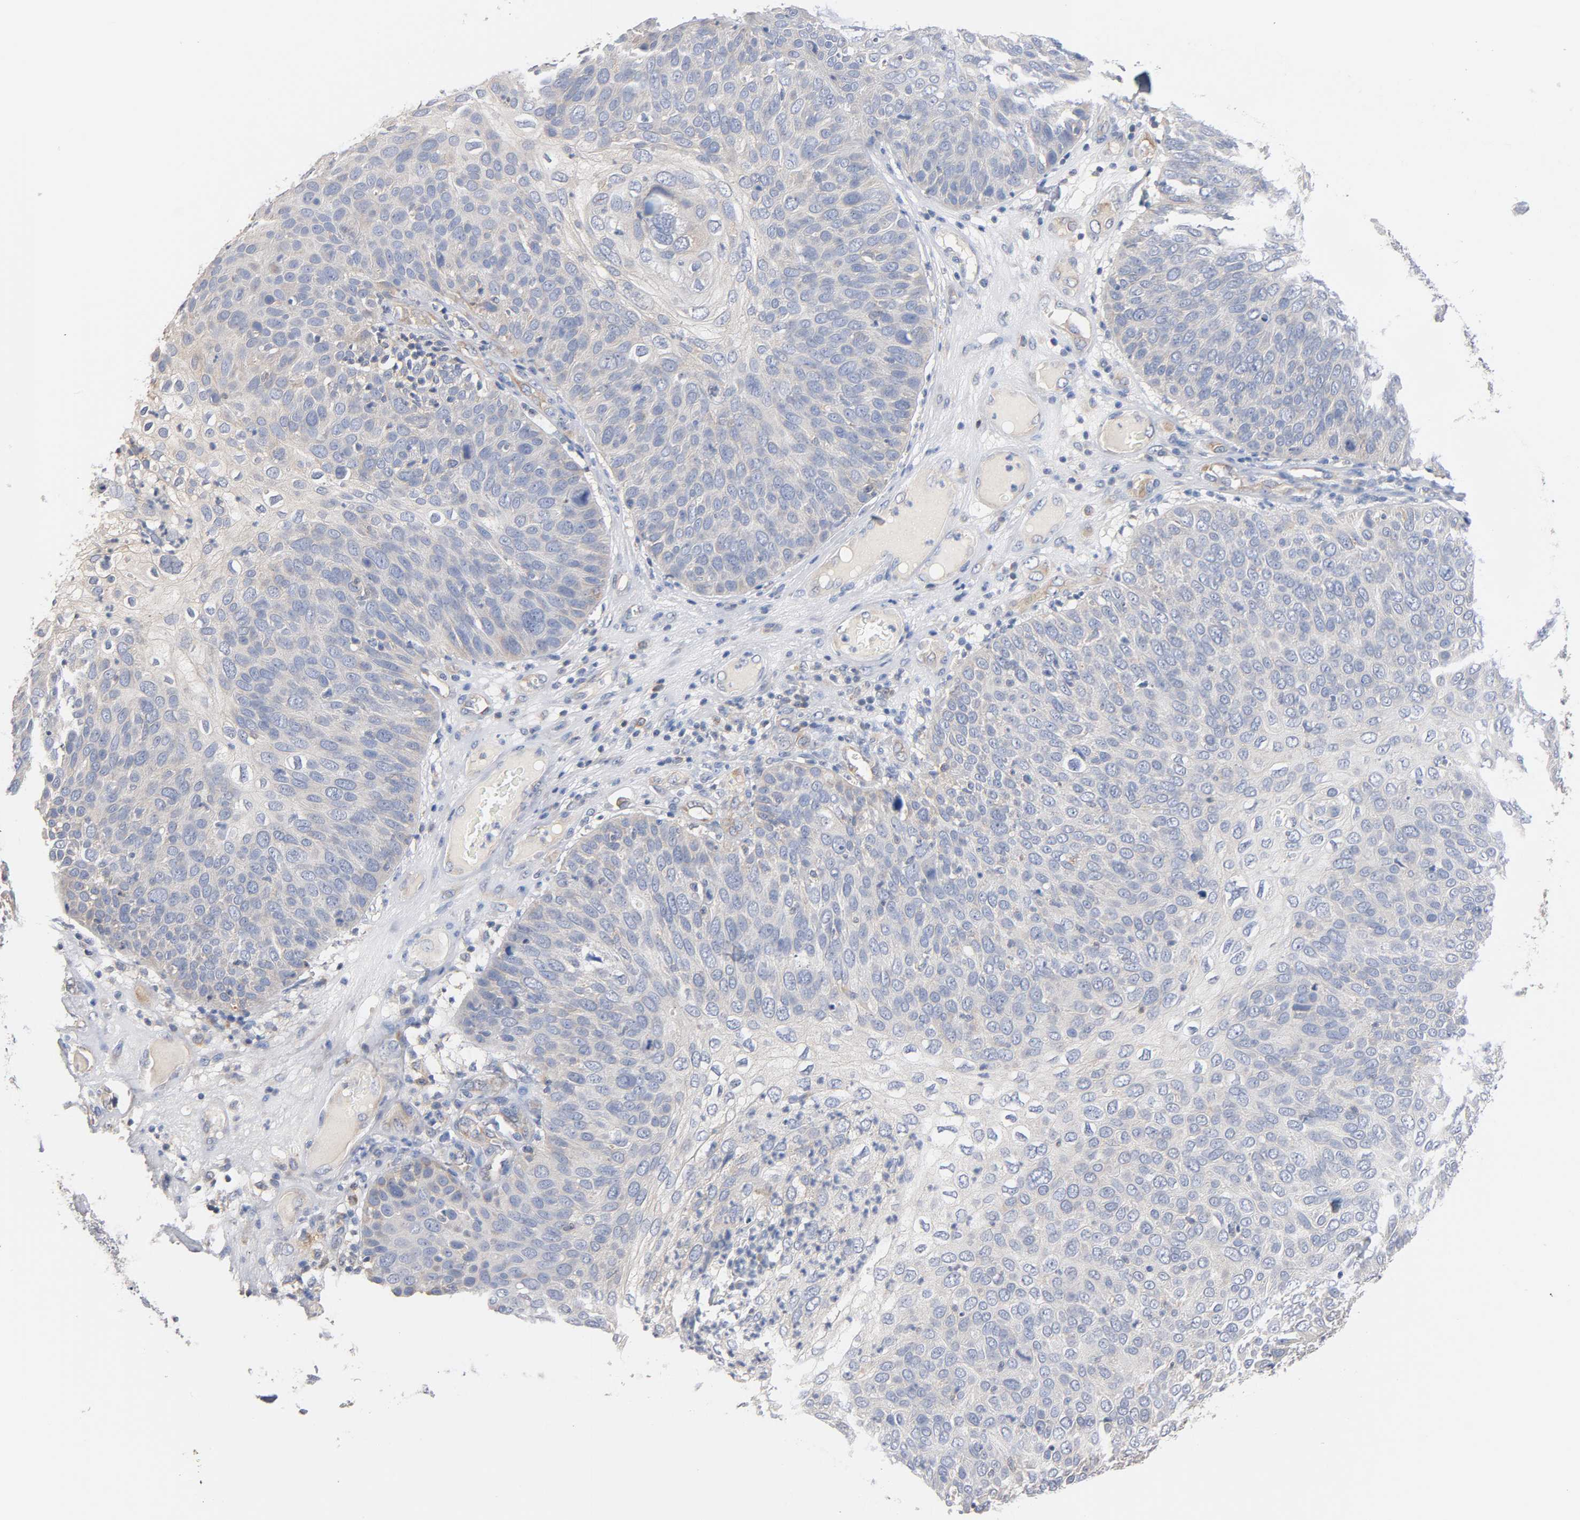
{"staining": {"intensity": "weak", "quantity": ">75%", "location": "cytoplasmic/membranous"}, "tissue": "skin cancer", "cell_type": "Tumor cells", "image_type": "cancer", "snomed": [{"axis": "morphology", "description": "Squamous cell carcinoma, NOS"}, {"axis": "topography", "description": "Skin"}], "caption": "Tumor cells demonstrate weak cytoplasmic/membranous staining in approximately >75% of cells in skin cancer.", "gene": "MALT1", "patient": {"sex": "male", "age": 87}}